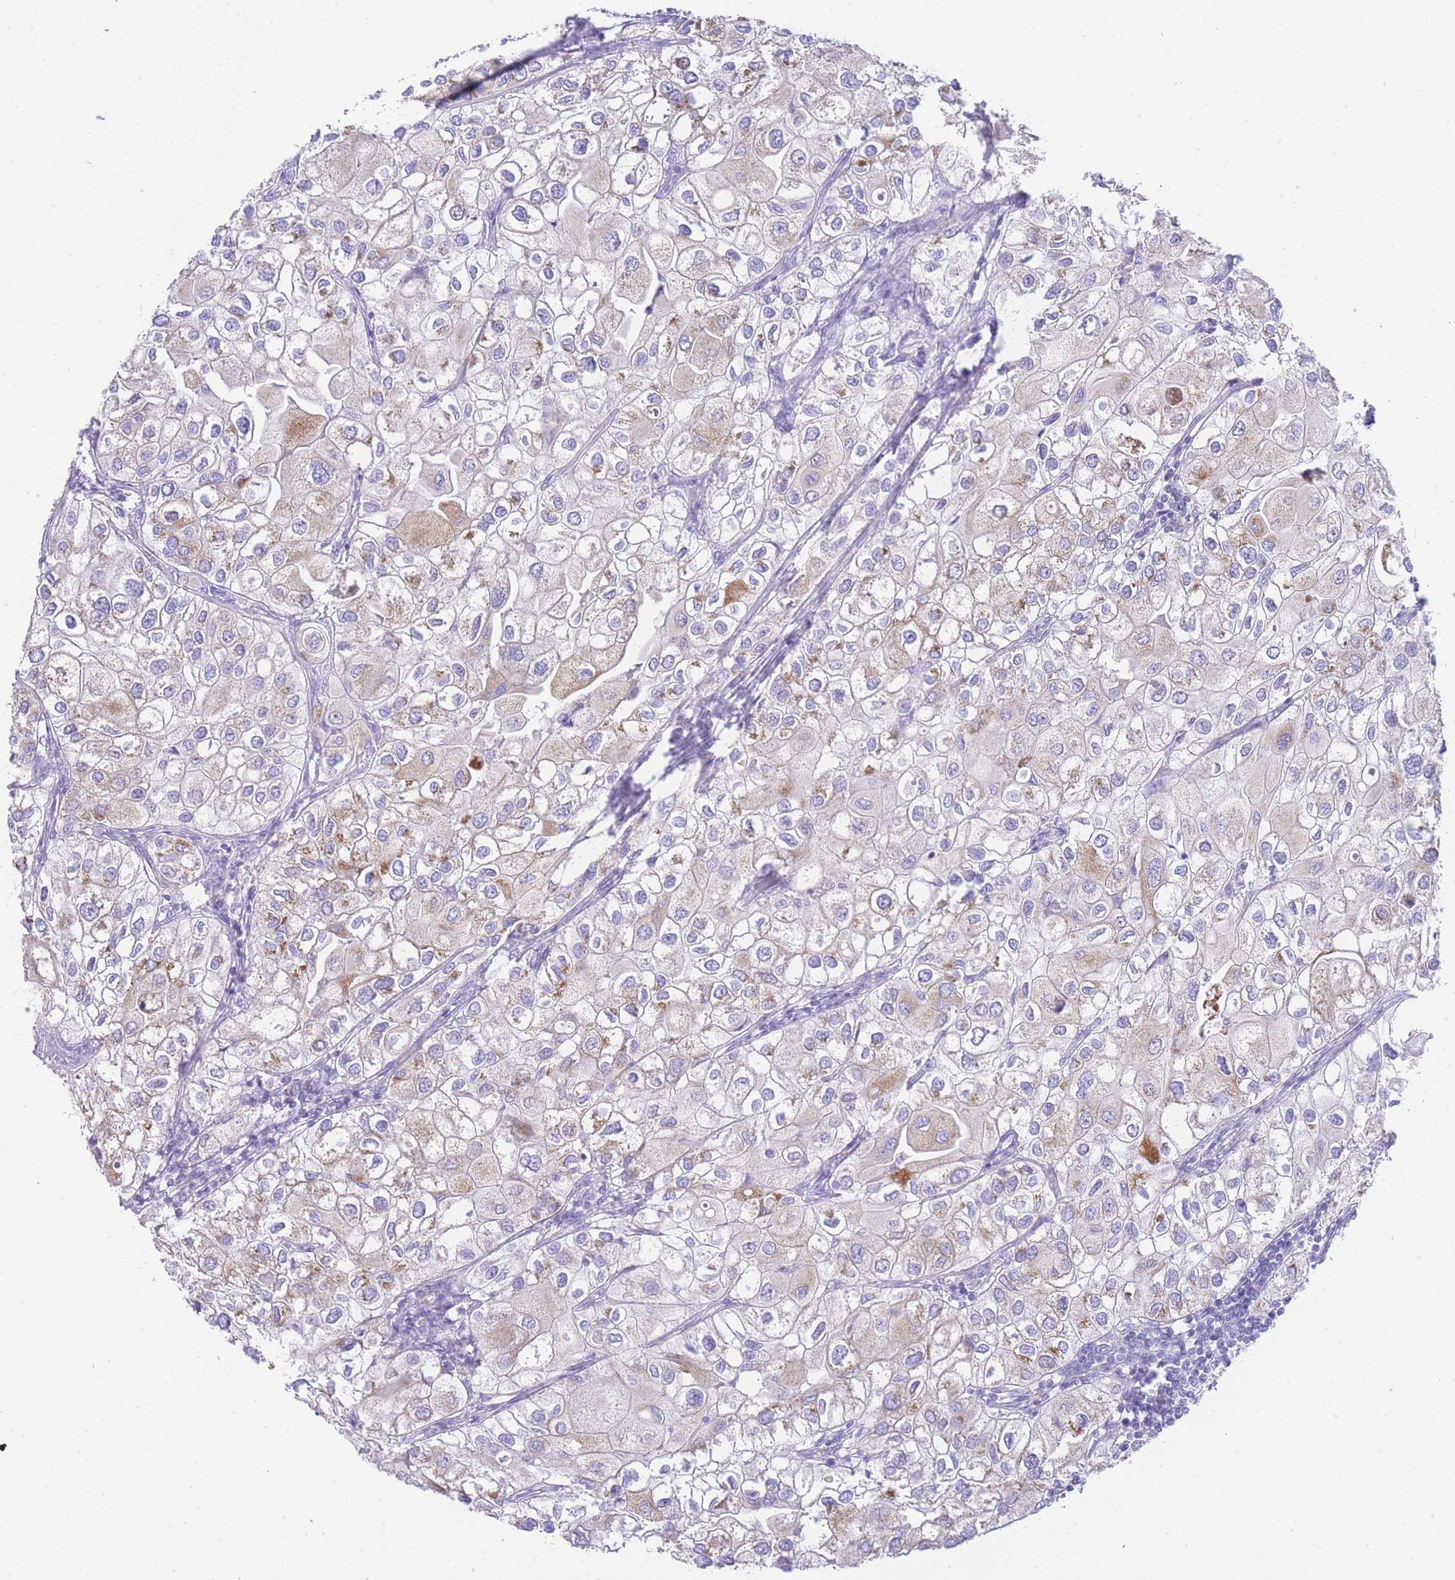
{"staining": {"intensity": "moderate", "quantity": "<25%", "location": "cytoplasmic/membranous"}, "tissue": "urothelial cancer", "cell_type": "Tumor cells", "image_type": "cancer", "snomed": [{"axis": "morphology", "description": "Urothelial carcinoma, High grade"}, {"axis": "topography", "description": "Urinary bladder"}], "caption": "Protein expression analysis of human urothelial carcinoma (high-grade) reveals moderate cytoplasmic/membranous staining in approximately <25% of tumor cells. (Brightfield microscopy of DAB IHC at high magnification).", "gene": "ACSM4", "patient": {"sex": "male", "age": 64}}